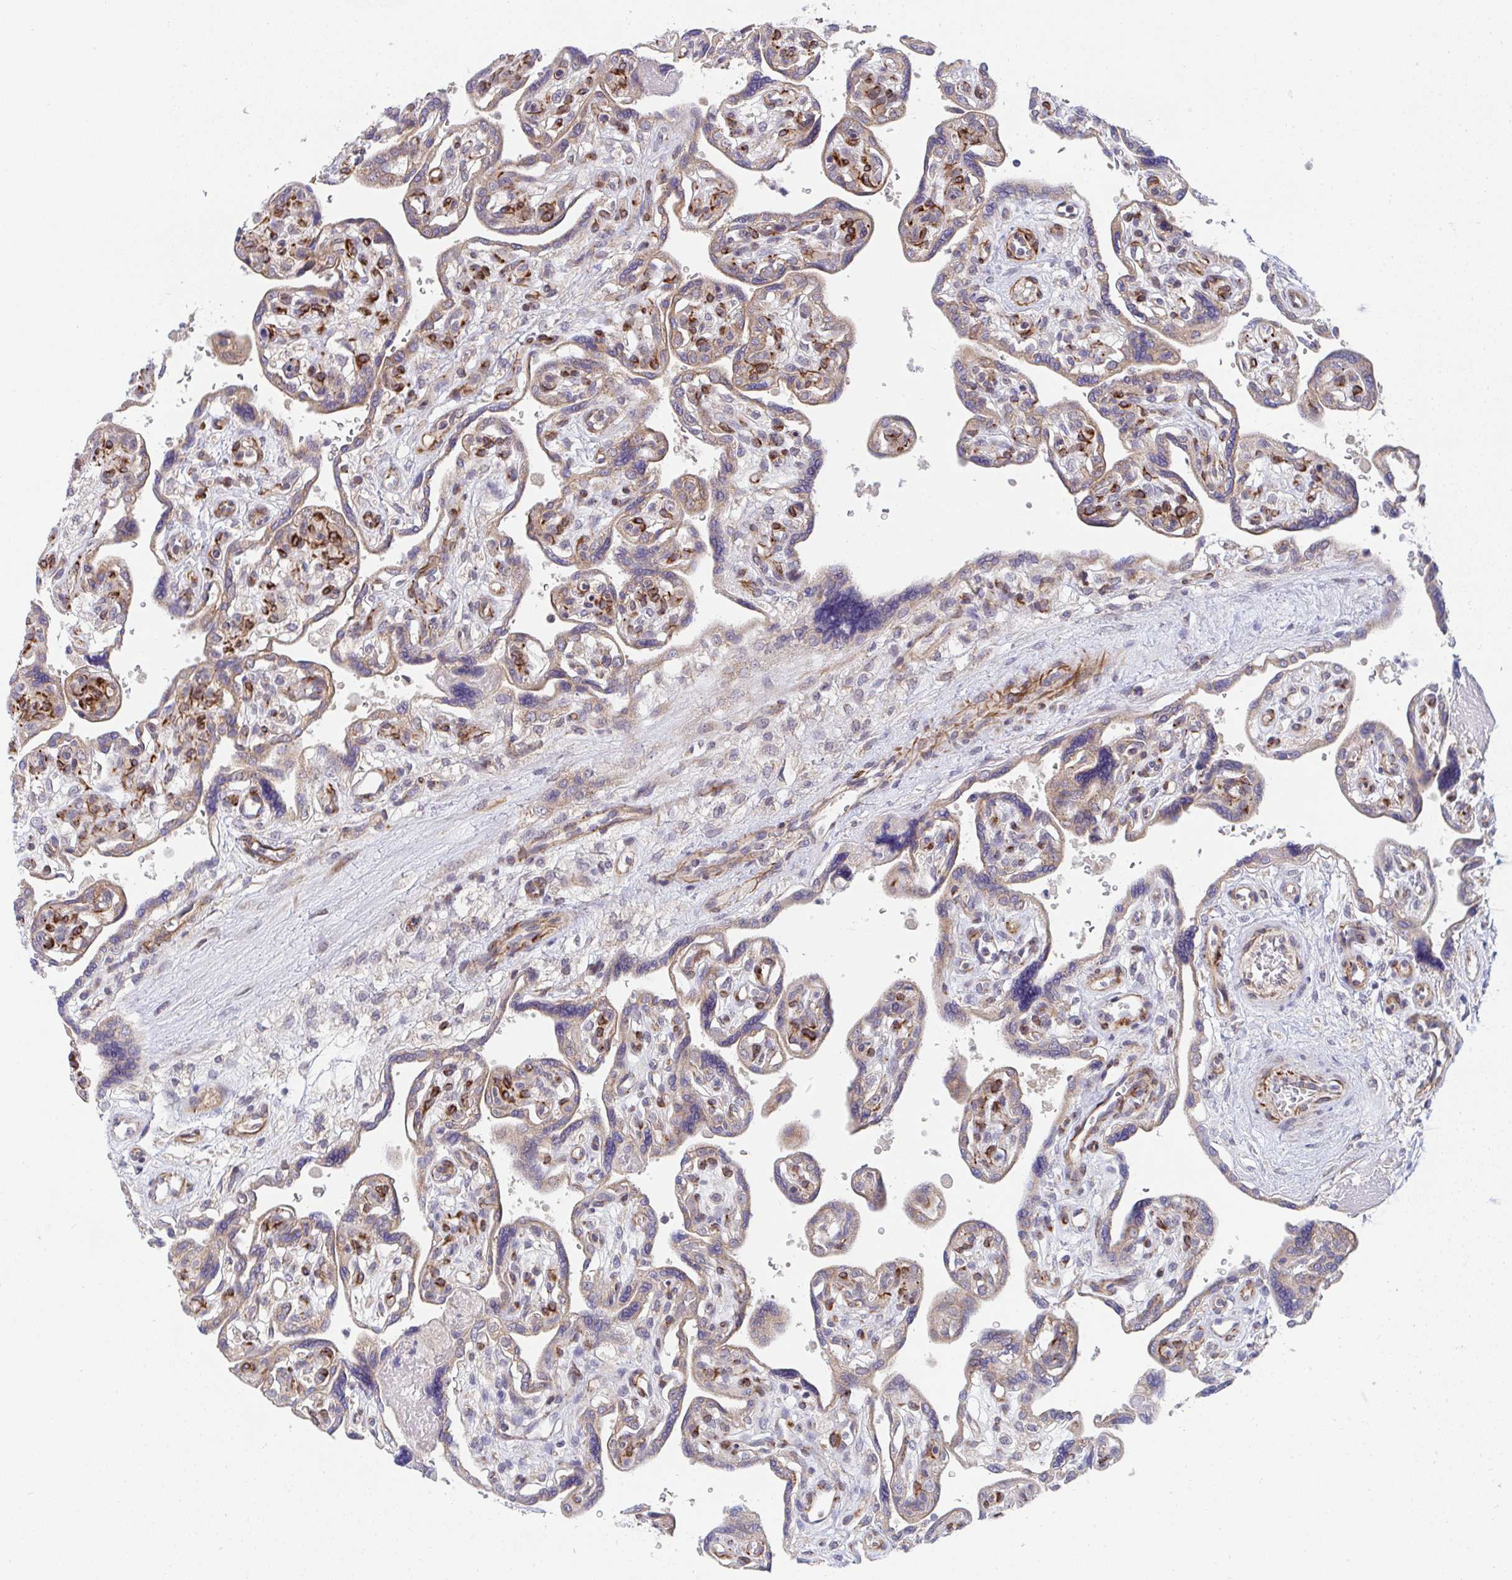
{"staining": {"intensity": "weak", "quantity": ">75%", "location": "cytoplasmic/membranous,nuclear"}, "tissue": "placenta", "cell_type": "Decidual cells", "image_type": "normal", "snomed": [{"axis": "morphology", "description": "Normal tissue, NOS"}, {"axis": "topography", "description": "Placenta"}], "caption": "Immunohistochemistry photomicrograph of normal placenta: placenta stained using immunohistochemistry displays low levels of weak protein expression localized specifically in the cytoplasmic/membranous,nuclear of decidual cells, appearing as a cytoplasmic/membranous,nuclear brown color.", "gene": "EIF1AD", "patient": {"sex": "female", "age": 39}}